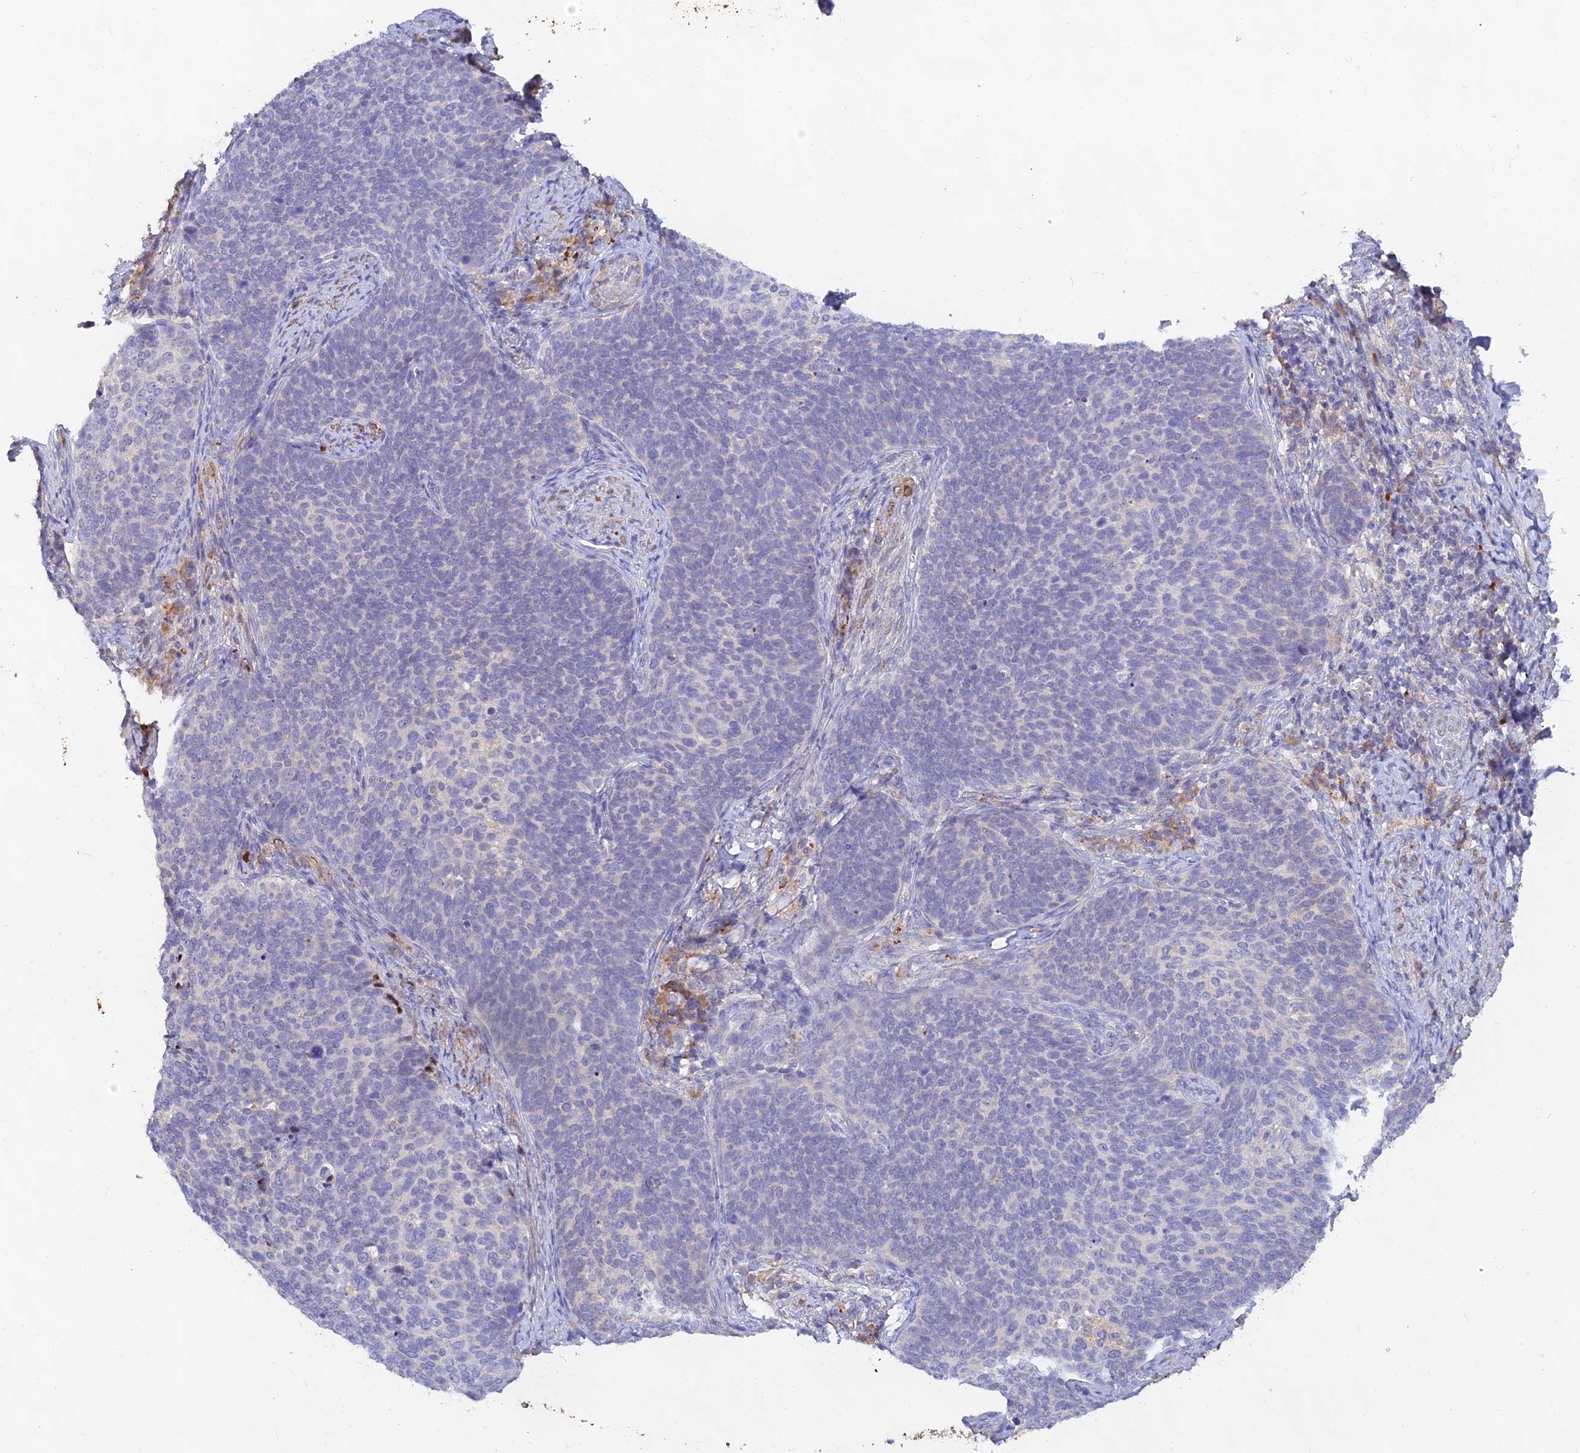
{"staining": {"intensity": "negative", "quantity": "none", "location": "none"}, "tissue": "cervical cancer", "cell_type": "Tumor cells", "image_type": "cancer", "snomed": [{"axis": "morphology", "description": "Normal tissue, NOS"}, {"axis": "morphology", "description": "Squamous cell carcinoma, NOS"}, {"axis": "topography", "description": "Cervix"}], "caption": "The image reveals no significant expression in tumor cells of cervical squamous cell carcinoma.", "gene": "ACSM5", "patient": {"sex": "female", "age": 39}}